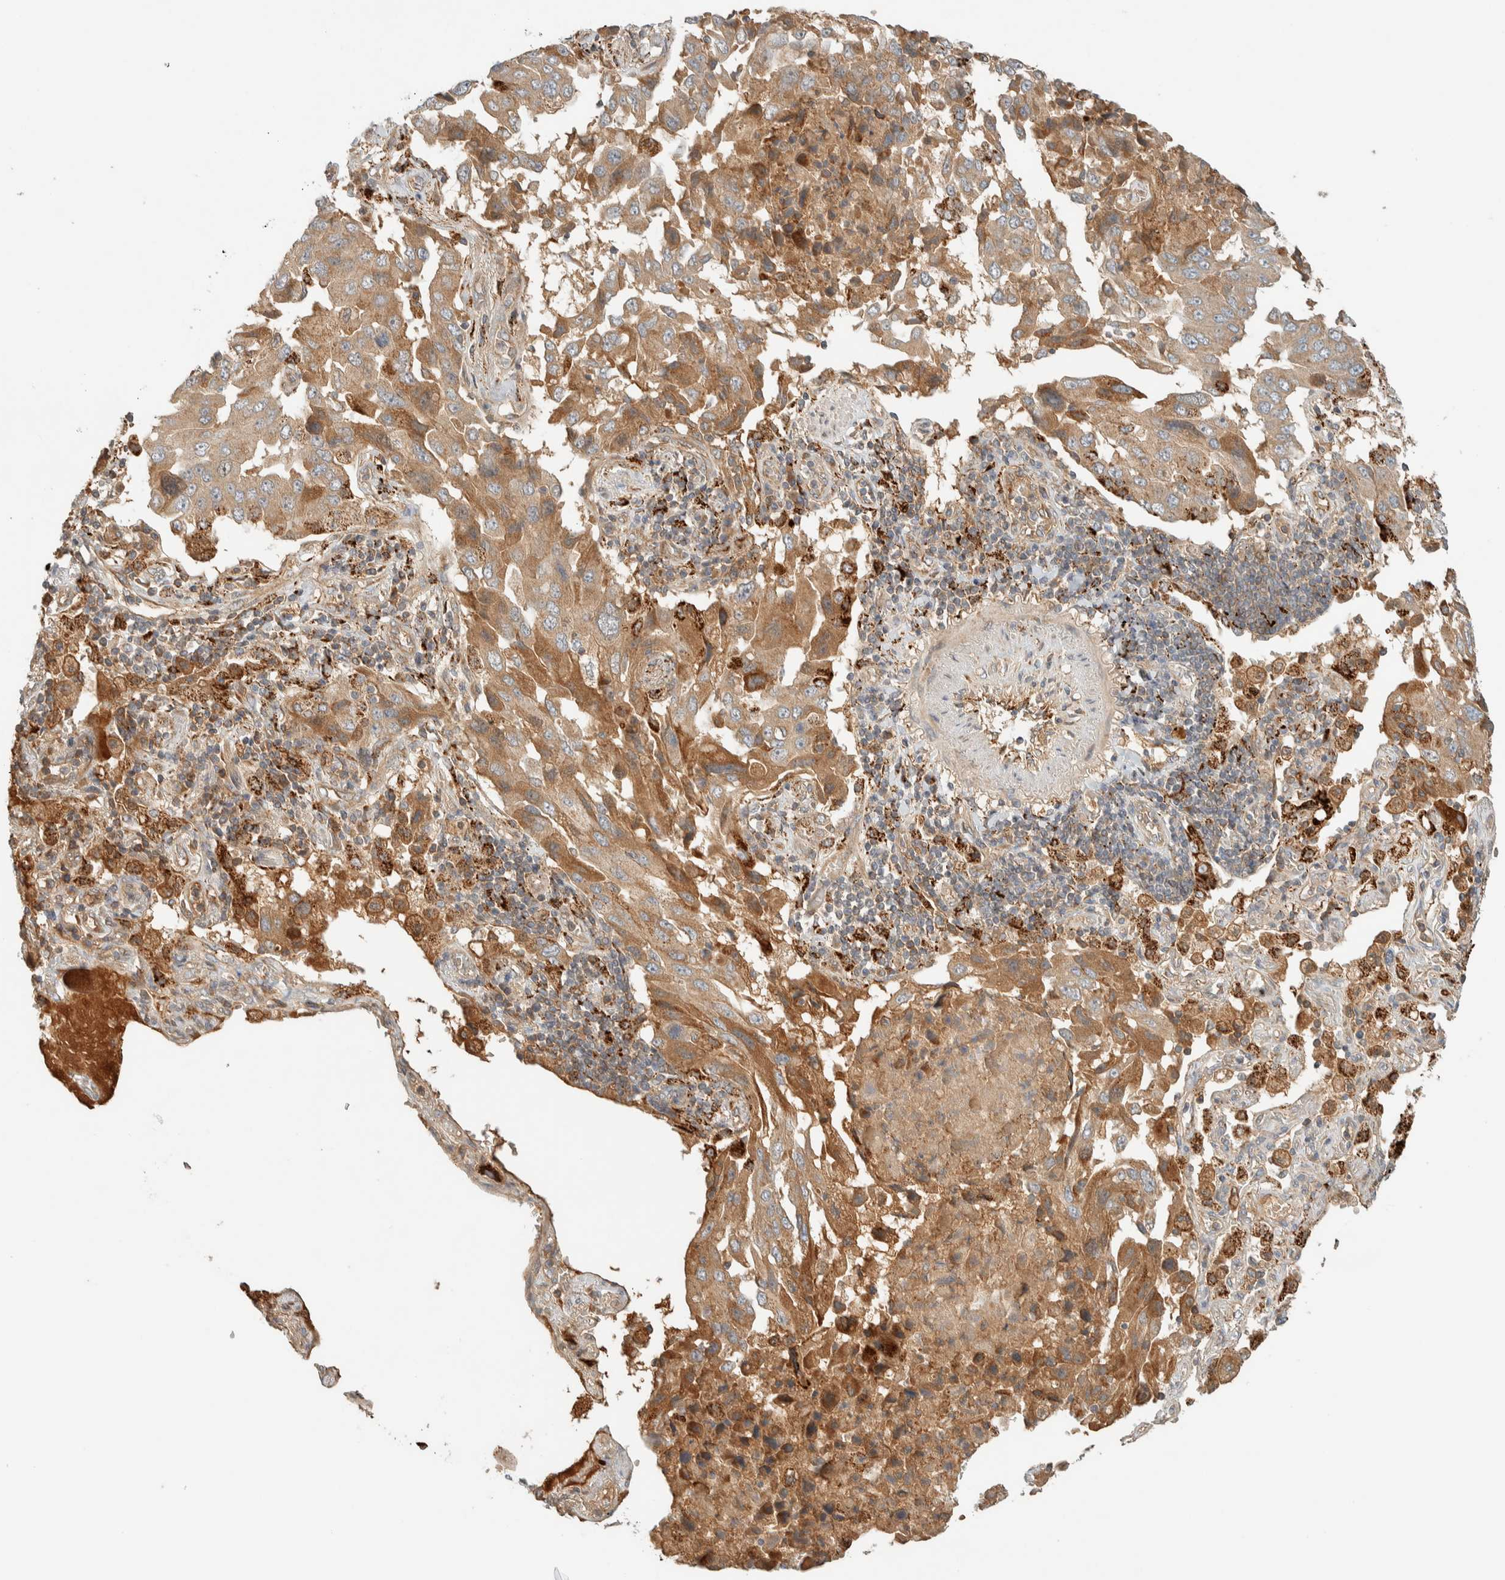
{"staining": {"intensity": "moderate", "quantity": ">75%", "location": "cytoplasmic/membranous"}, "tissue": "lung cancer", "cell_type": "Tumor cells", "image_type": "cancer", "snomed": [{"axis": "morphology", "description": "Adenocarcinoma, NOS"}, {"axis": "topography", "description": "Lung"}], "caption": "Immunohistochemistry micrograph of human lung cancer stained for a protein (brown), which shows medium levels of moderate cytoplasmic/membranous expression in approximately >75% of tumor cells.", "gene": "FAM167A", "patient": {"sex": "female", "age": 65}}